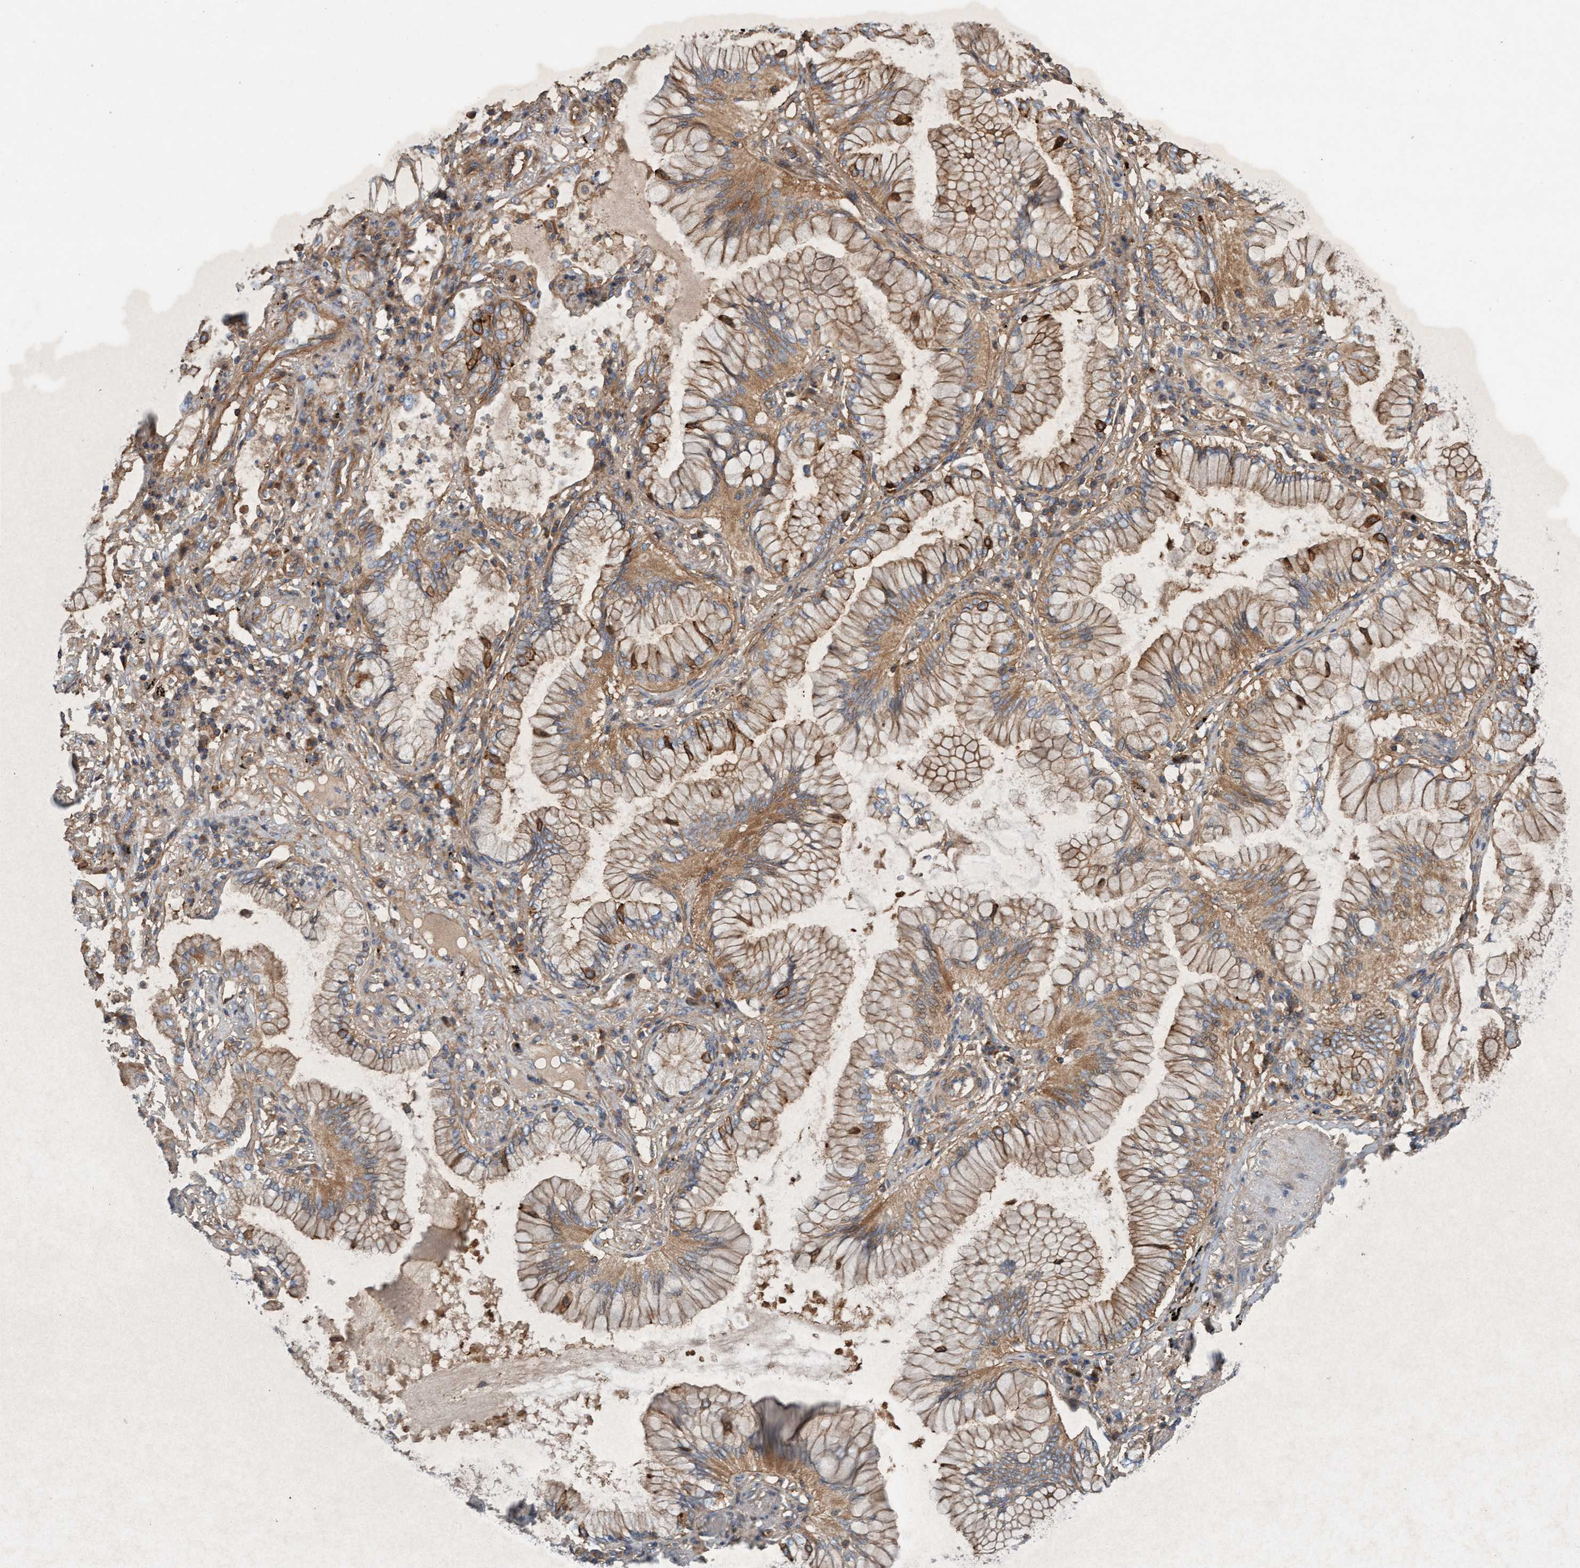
{"staining": {"intensity": "moderate", "quantity": ">75%", "location": "cytoplasmic/membranous"}, "tissue": "lung cancer", "cell_type": "Tumor cells", "image_type": "cancer", "snomed": [{"axis": "morphology", "description": "Adenocarcinoma, NOS"}, {"axis": "topography", "description": "Lung"}], "caption": "This is an image of immunohistochemistry (IHC) staining of lung cancer, which shows moderate expression in the cytoplasmic/membranous of tumor cells.", "gene": "ERAL1", "patient": {"sex": "female", "age": 70}}